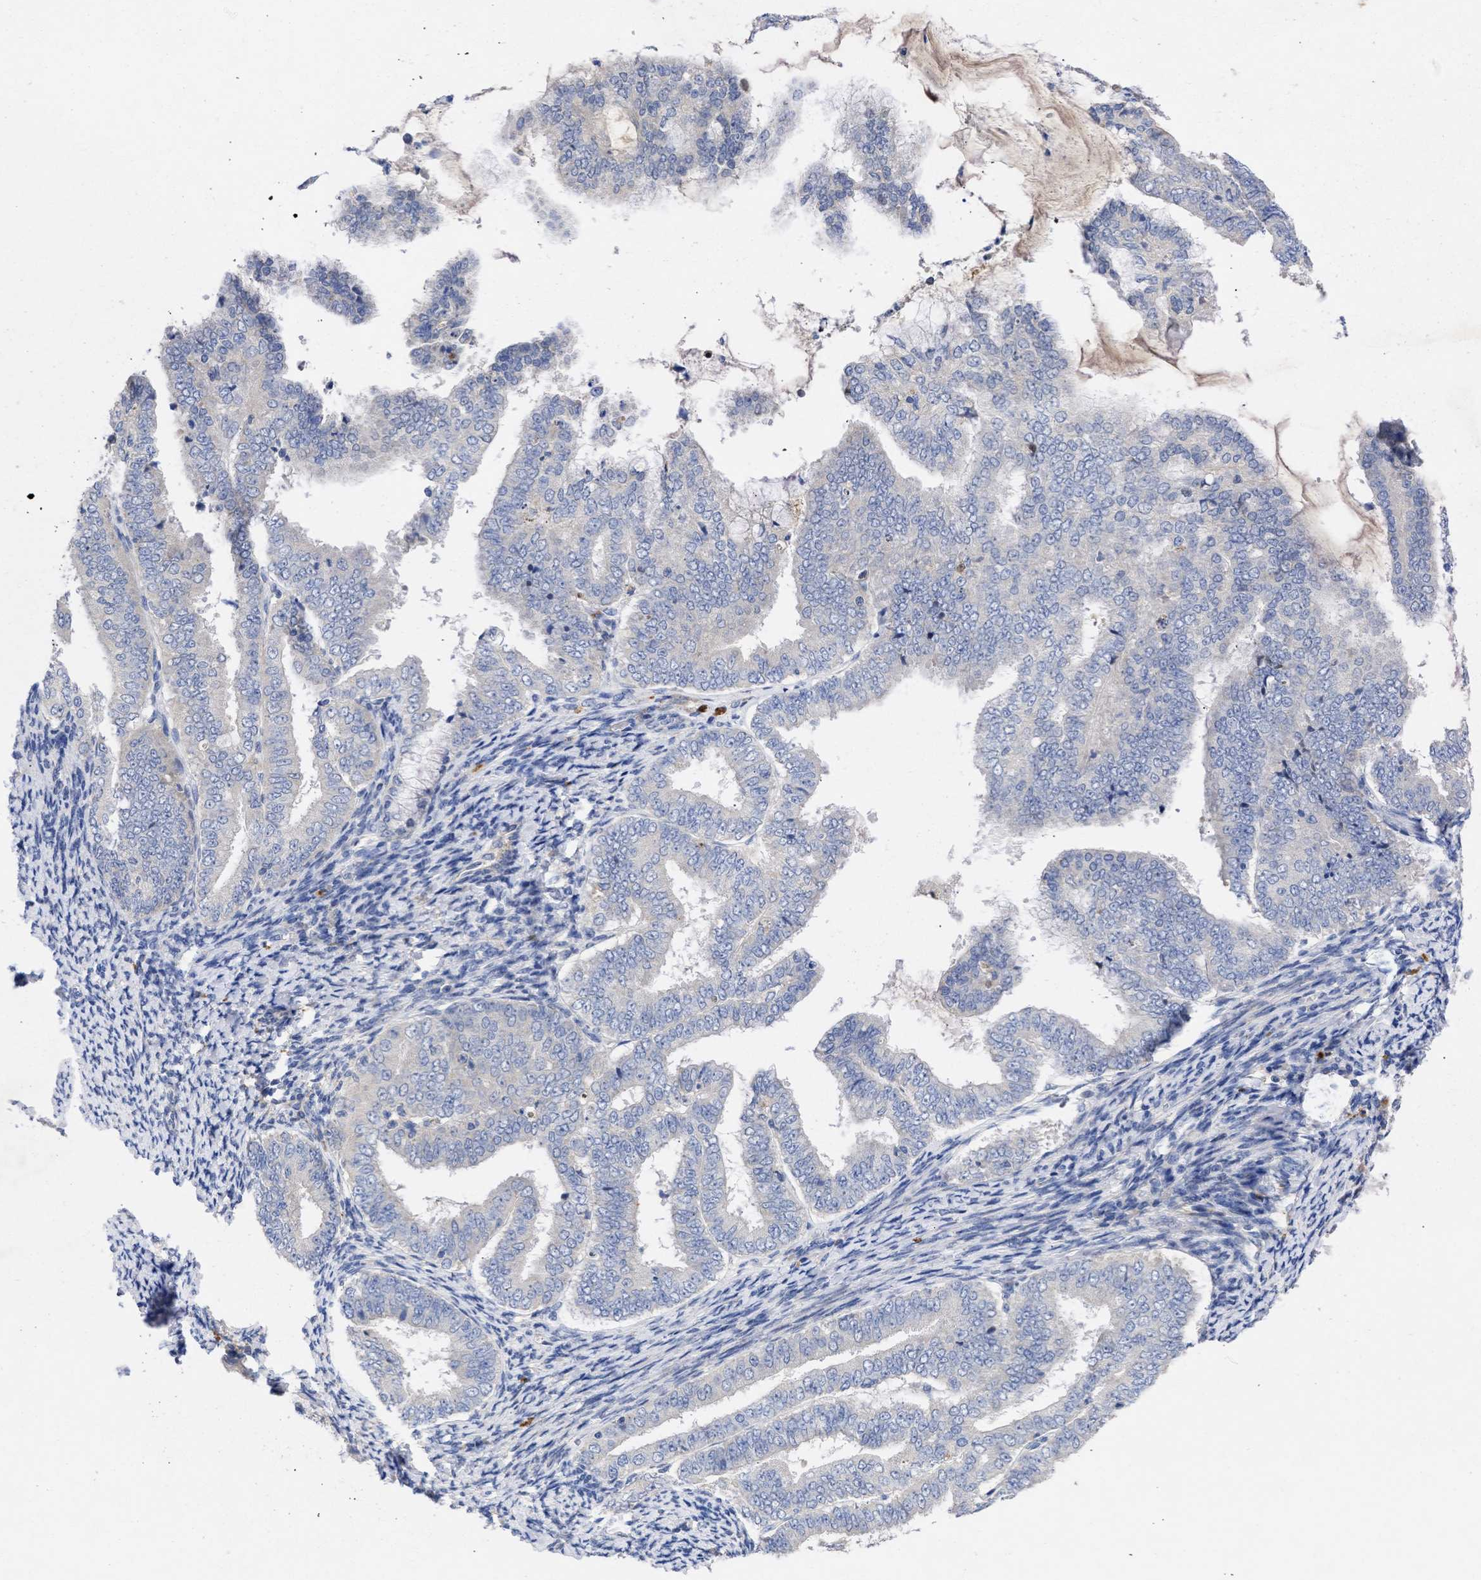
{"staining": {"intensity": "negative", "quantity": "none", "location": "none"}, "tissue": "endometrial cancer", "cell_type": "Tumor cells", "image_type": "cancer", "snomed": [{"axis": "morphology", "description": "Adenocarcinoma, NOS"}, {"axis": "topography", "description": "Endometrium"}], "caption": "An immunohistochemistry (IHC) micrograph of endometrial adenocarcinoma is shown. There is no staining in tumor cells of endometrial adenocarcinoma.", "gene": "ARHGEF4", "patient": {"sex": "female", "age": 63}}